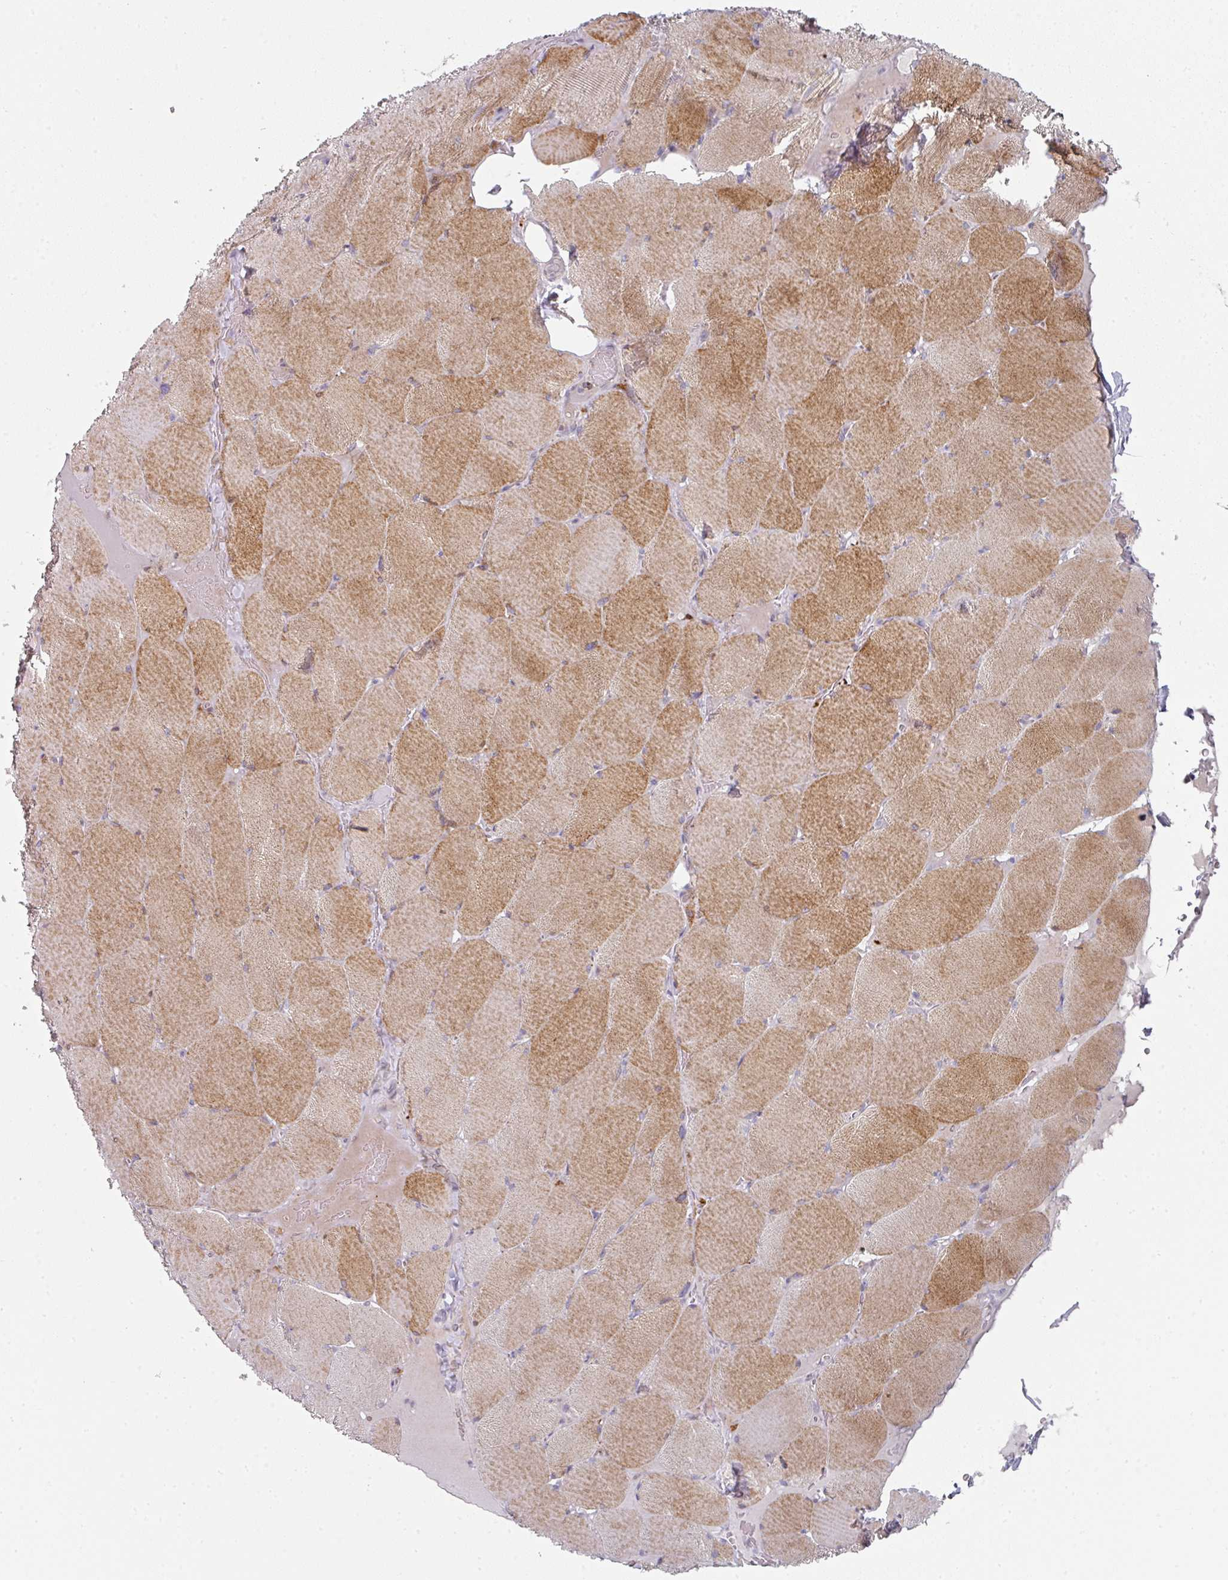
{"staining": {"intensity": "strong", "quantity": ">75%", "location": "cytoplasmic/membranous"}, "tissue": "skeletal muscle", "cell_type": "Myocytes", "image_type": "normal", "snomed": [{"axis": "morphology", "description": "Normal tissue, NOS"}, {"axis": "topography", "description": "Skeletal muscle"}, {"axis": "topography", "description": "Head-Neck"}], "caption": "An IHC micrograph of unremarkable tissue is shown. Protein staining in brown shows strong cytoplasmic/membranous positivity in skeletal muscle within myocytes. (DAB (3,3'-diaminobenzidine) IHC, brown staining for protein, blue staining for nuclei).", "gene": "WSB2", "patient": {"sex": "male", "age": 66}}